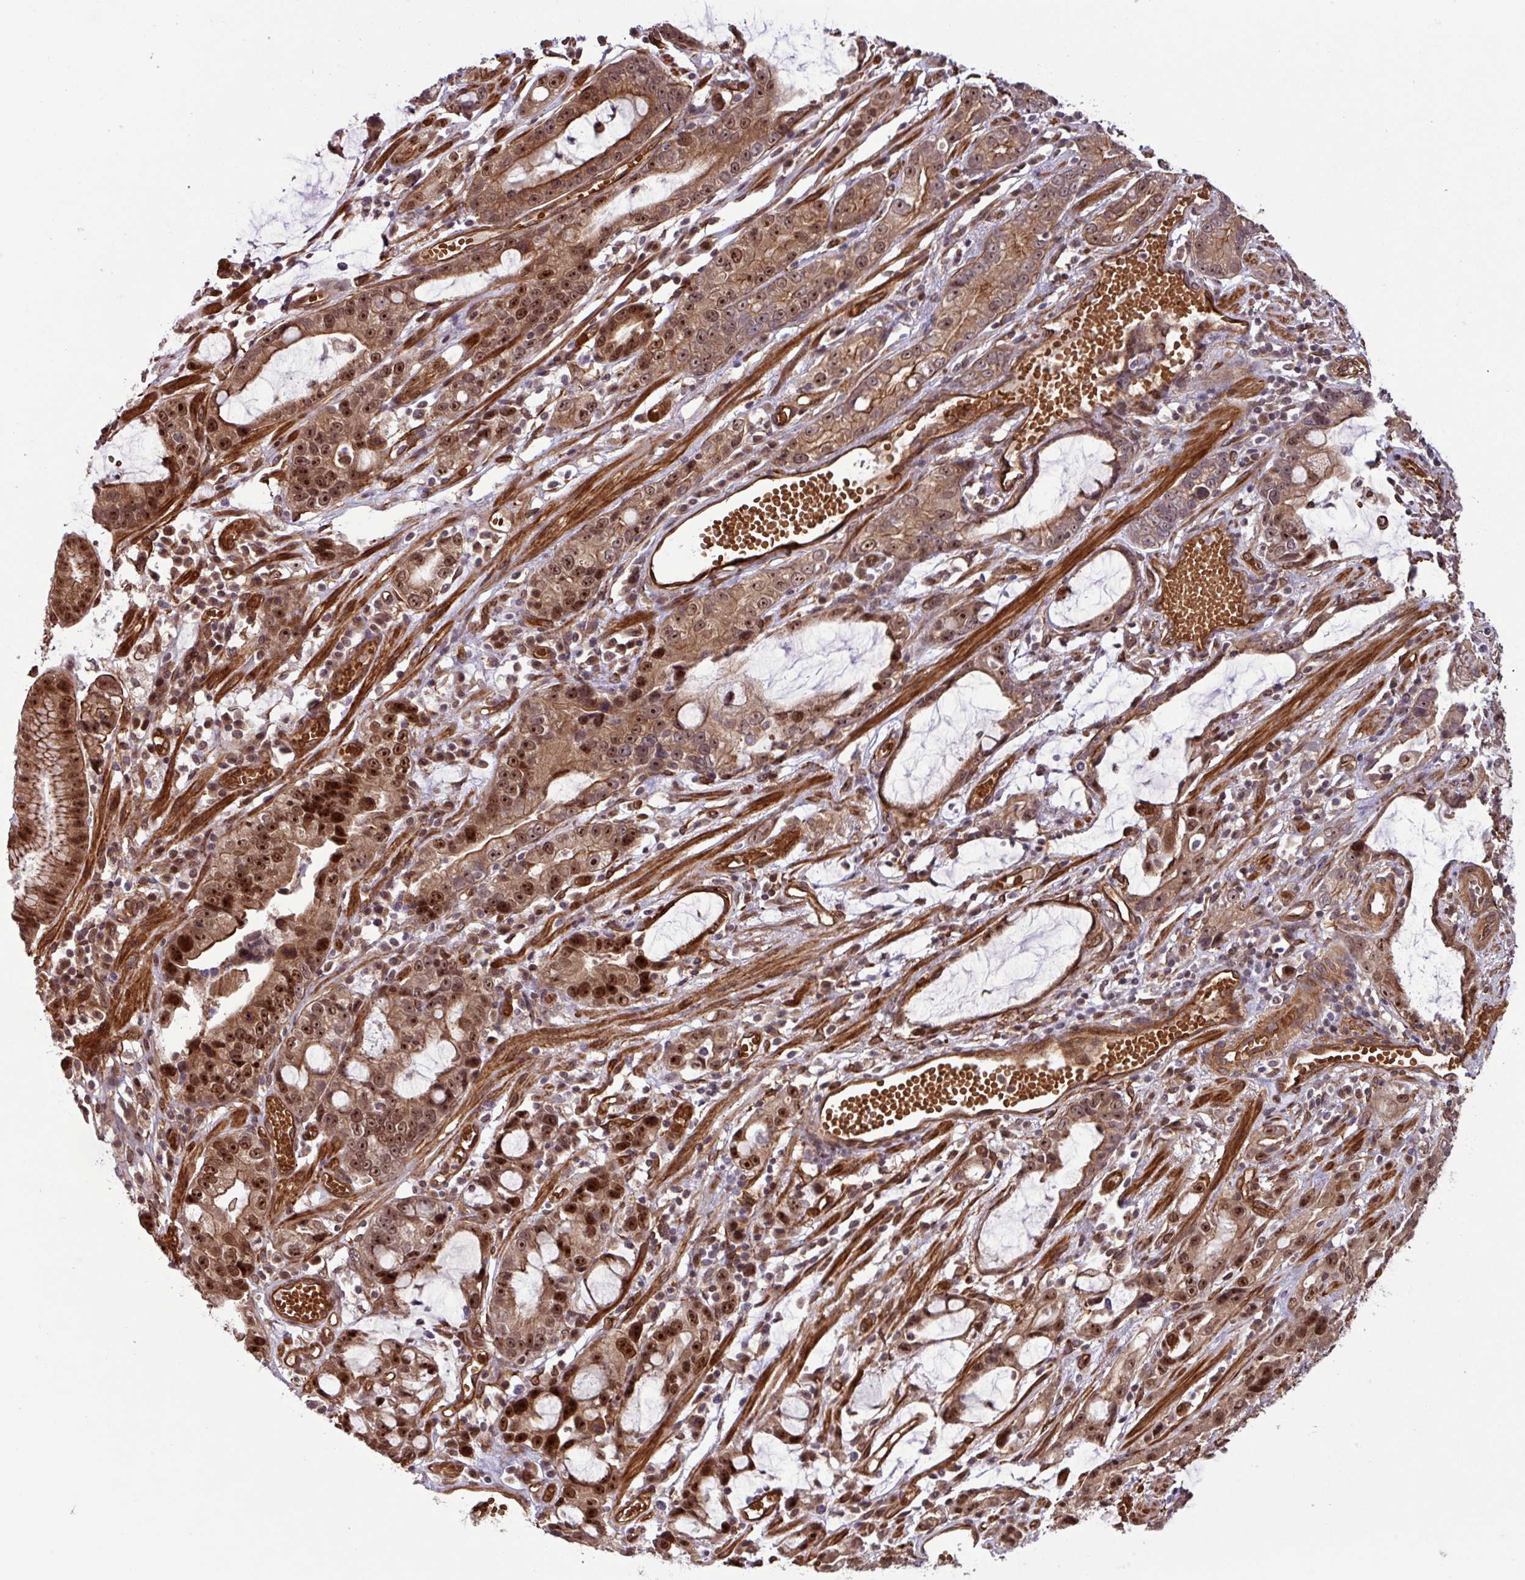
{"staining": {"intensity": "strong", "quantity": ">75%", "location": "nuclear"}, "tissue": "stomach cancer", "cell_type": "Tumor cells", "image_type": "cancer", "snomed": [{"axis": "morphology", "description": "Adenocarcinoma, NOS"}, {"axis": "topography", "description": "Stomach"}], "caption": "IHC staining of adenocarcinoma (stomach), which exhibits high levels of strong nuclear positivity in approximately >75% of tumor cells indicating strong nuclear protein positivity. The staining was performed using DAB (3,3'-diaminobenzidine) (brown) for protein detection and nuclei were counterstained in hematoxylin (blue).", "gene": "C7orf50", "patient": {"sex": "male", "age": 55}}